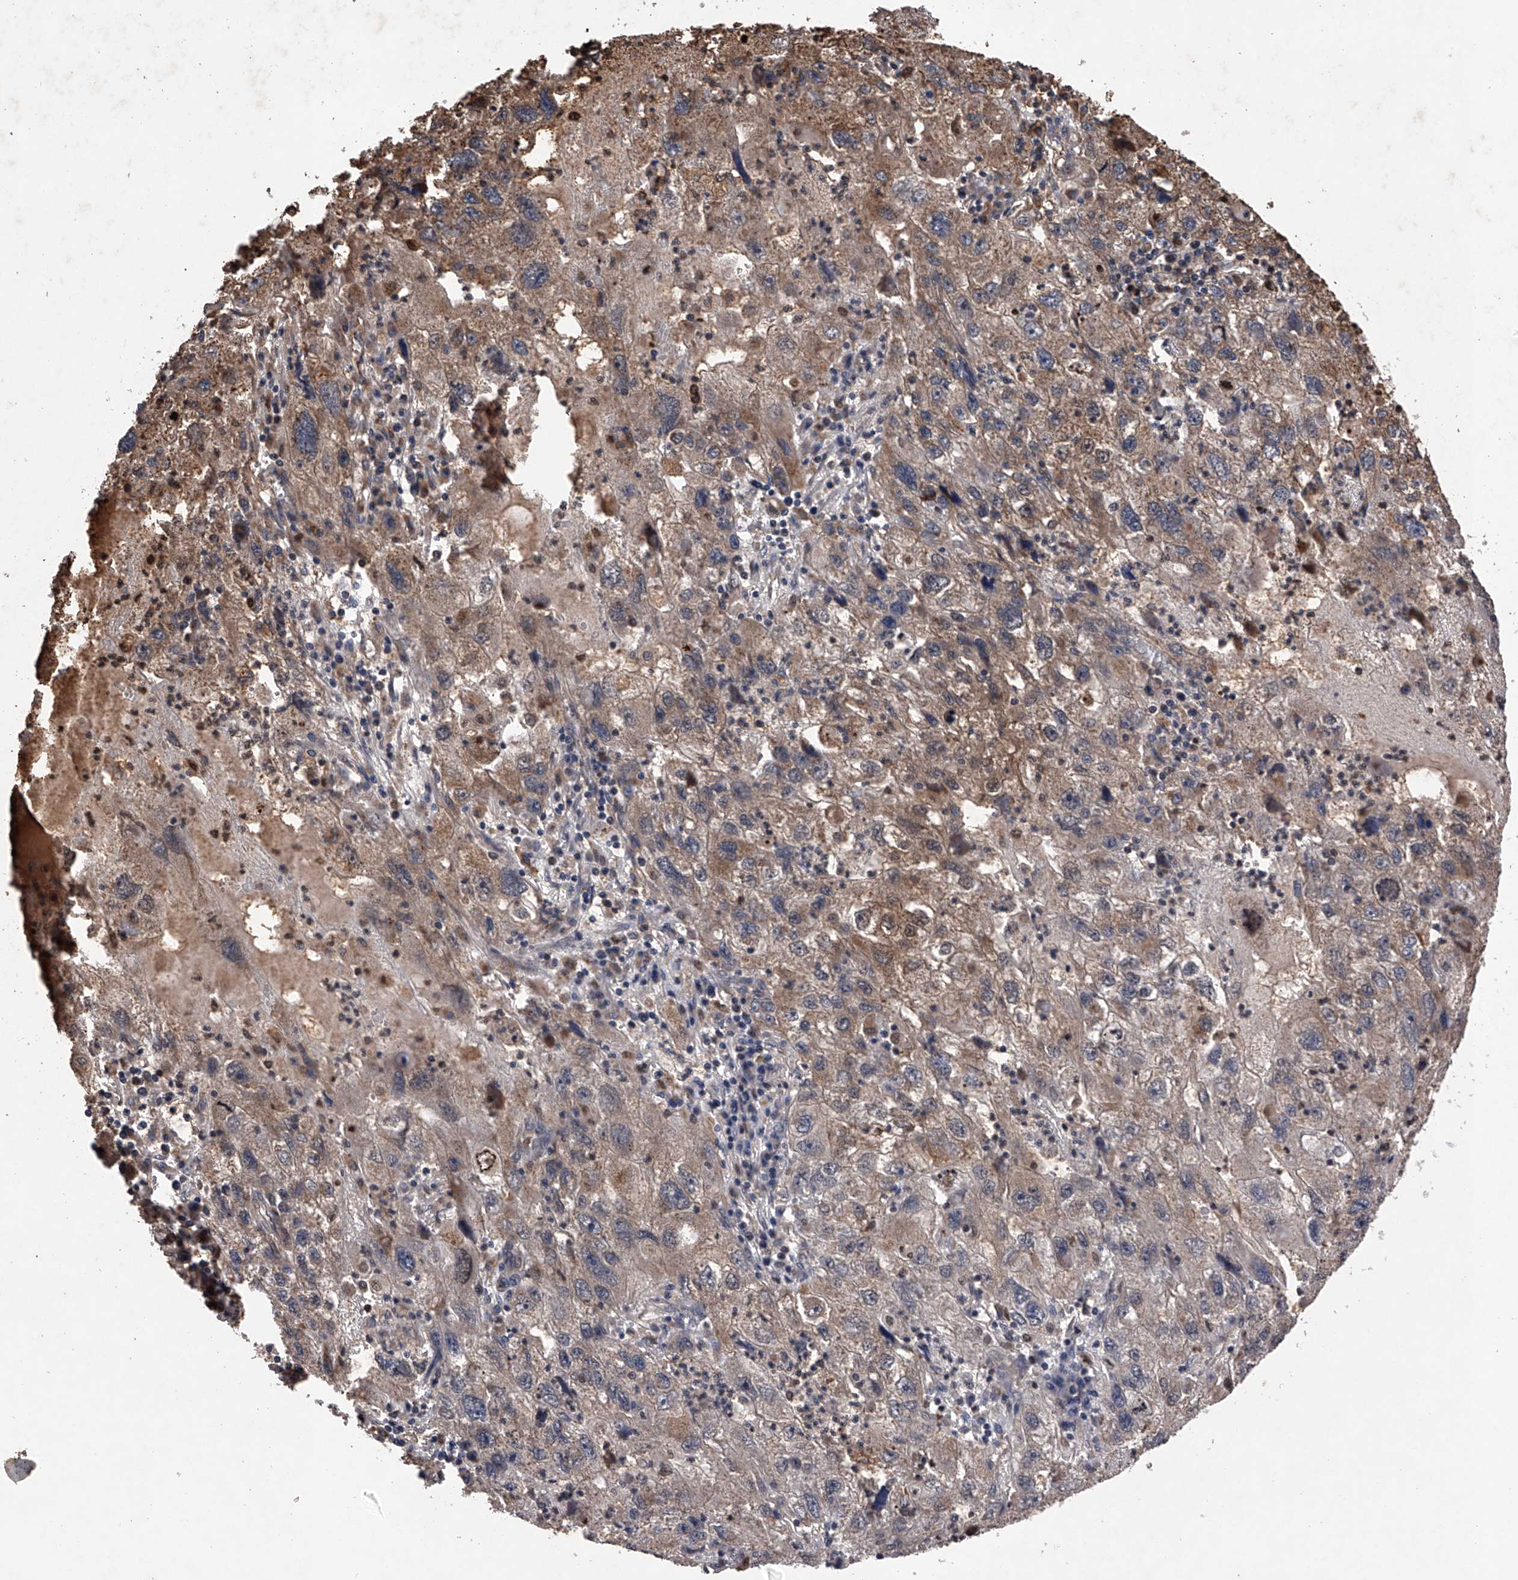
{"staining": {"intensity": "weak", "quantity": "25%-75%", "location": "cytoplasmic/membranous"}, "tissue": "endometrial cancer", "cell_type": "Tumor cells", "image_type": "cancer", "snomed": [{"axis": "morphology", "description": "Adenocarcinoma, NOS"}, {"axis": "topography", "description": "Endometrium"}], "caption": "Endometrial adenocarcinoma tissue demonstrates weak cytoplasmic/membranous staining in approximately 25%-75% of tumor cells", "gene": "MAP3K11", "patient": {"sex": "female", "age": 49}}